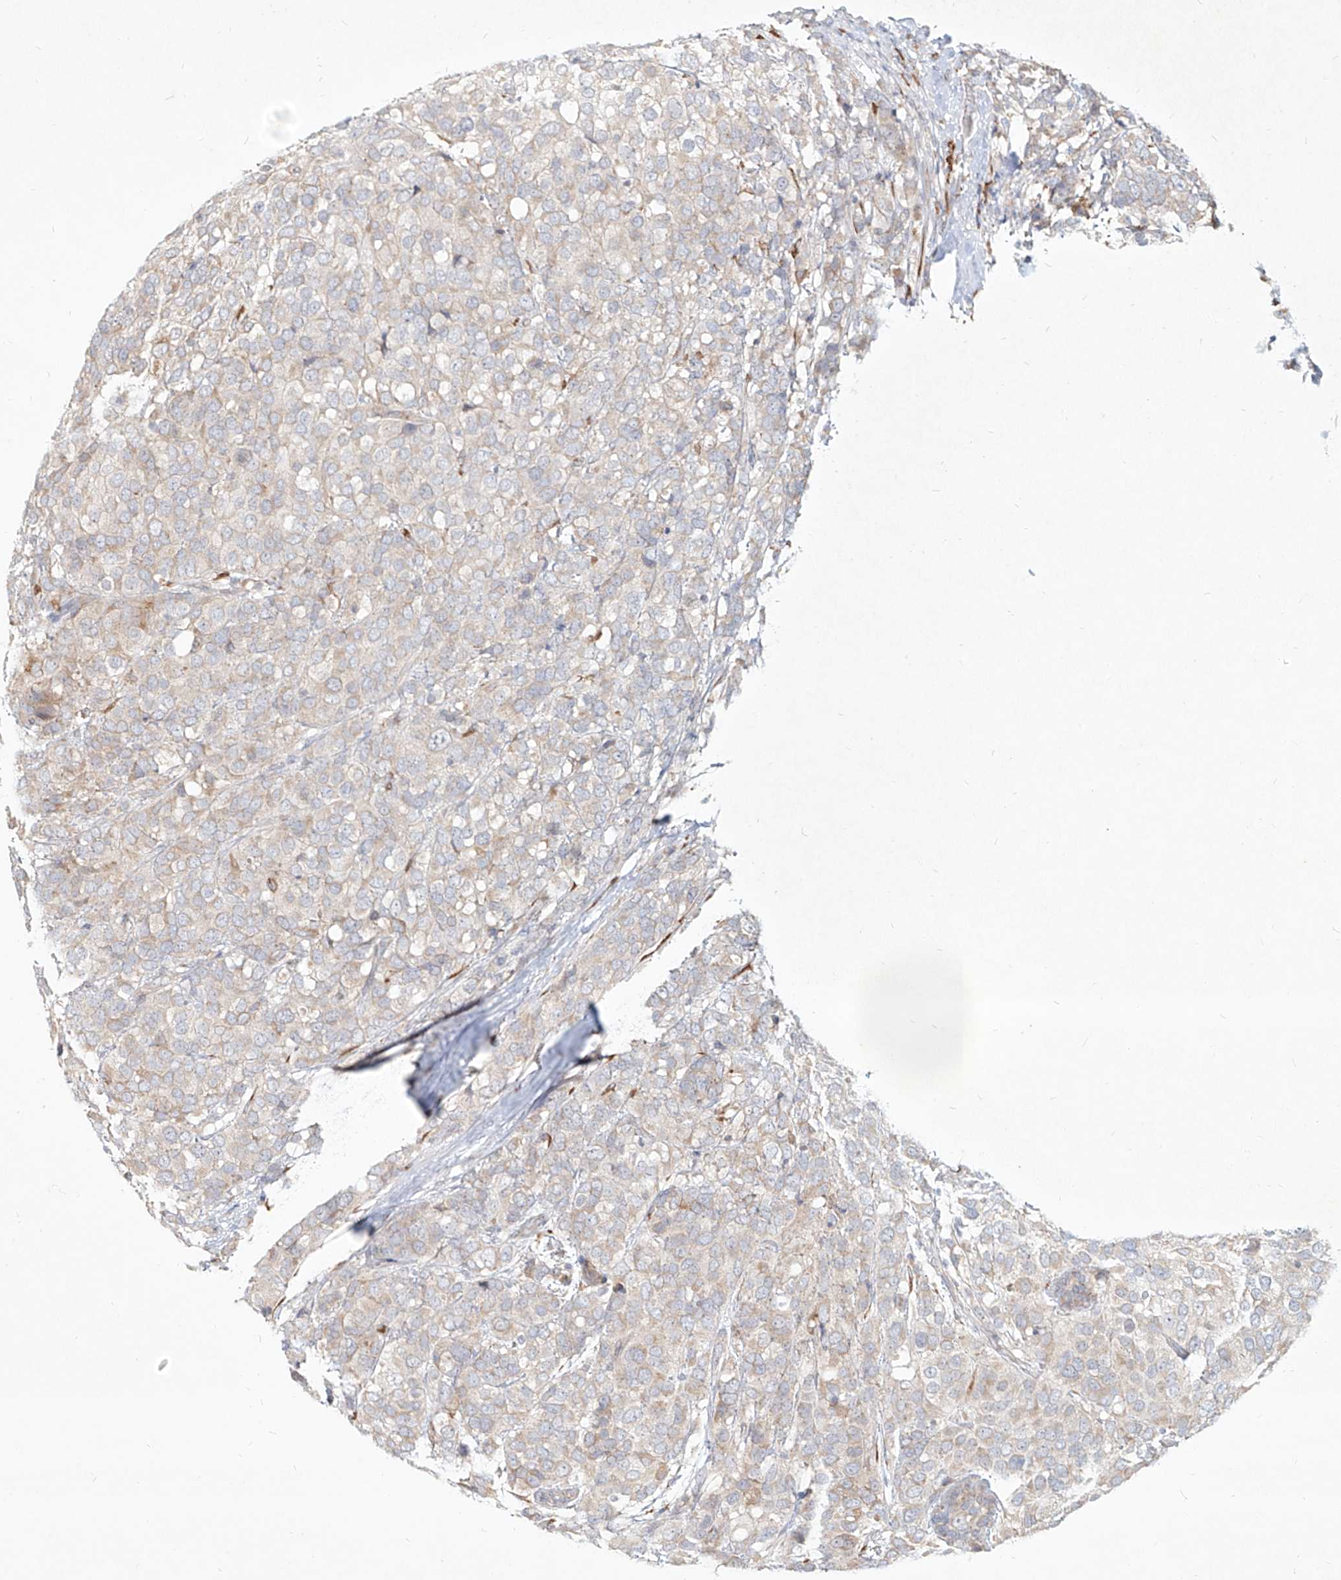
{"staining": {"intensity": "negative", "quantity": "none", "location": "none"}, "tissue": "breast cancer", "cell_type": "Tumor cells", "image_type": "cancer", "snomed": [{"axis": "morphology", "description": "Lobular carcinoma"}, {"axis": "topography", "description": "Breast"}], "caption": "Human breast cancer (lobular carcinoma) stained for a protein using IHC shows no positivity in tumor cells.", "gene": "CD209", "patient": {"sex": "female", "age": 59}}